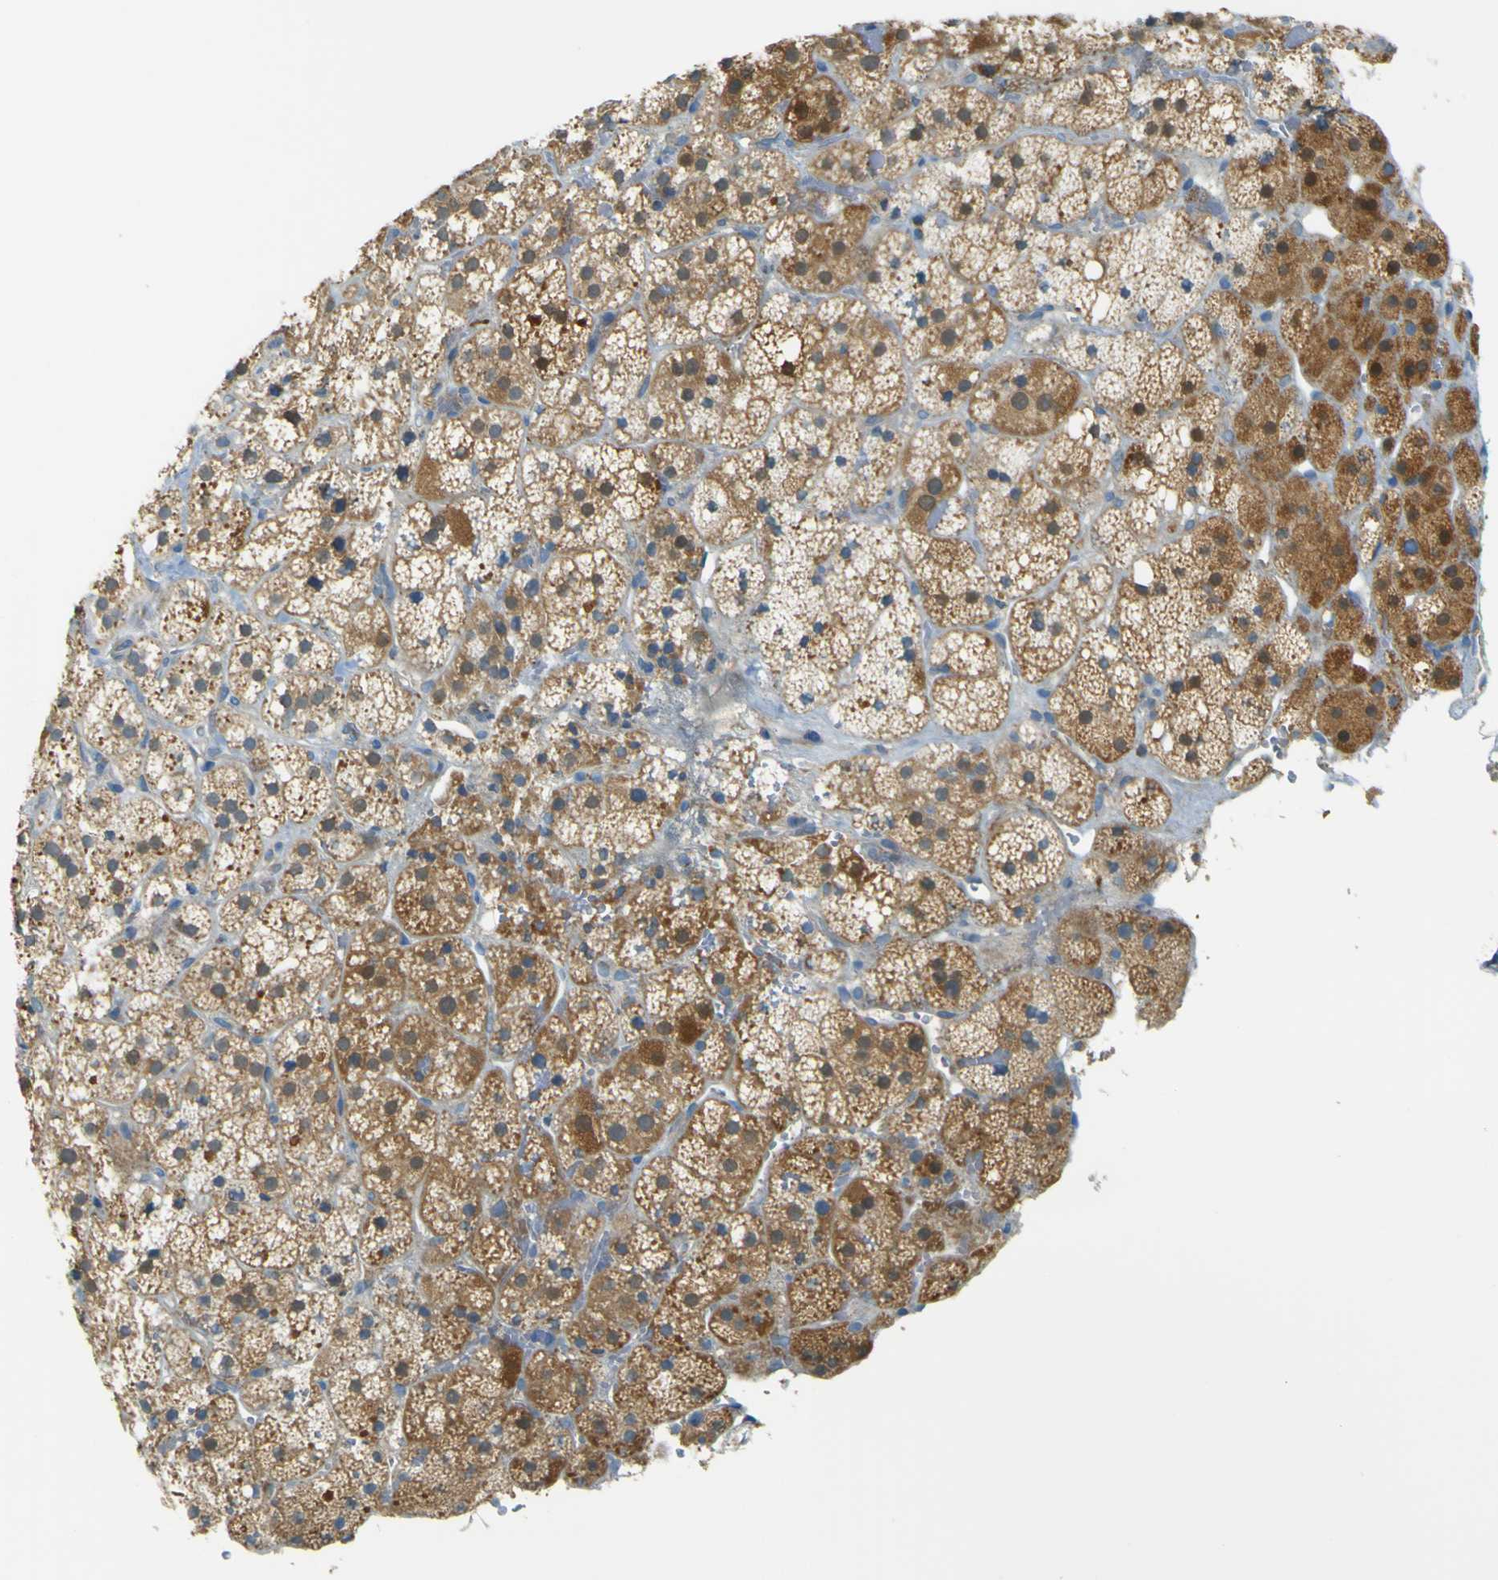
{"staining": {"intensity": "moderate", "quantity": ">75%", "location": "cytoplasmic/membranous"}, "tissue": "adrenal gland", "cell_type": "Glandular cells", "image_type": "normal", "snomed": [{"axis": "morphology", "description": "Normal tissue, NOS"}, {"axis": "topography", "description": "Adrenal gland"}], "caption": "IHC photomicrograph of normal adrenal gland: adrenal gland stained using immunohistochemistry (IHC) shows medium levels of moderate protein expression localized specifically in the cytoplasmic/membranous of glandular cells, appearing as a cytoplasmic/membranous brown color.", "gene": "FKTN", "patient": {"sex": "female", "age": 59}}